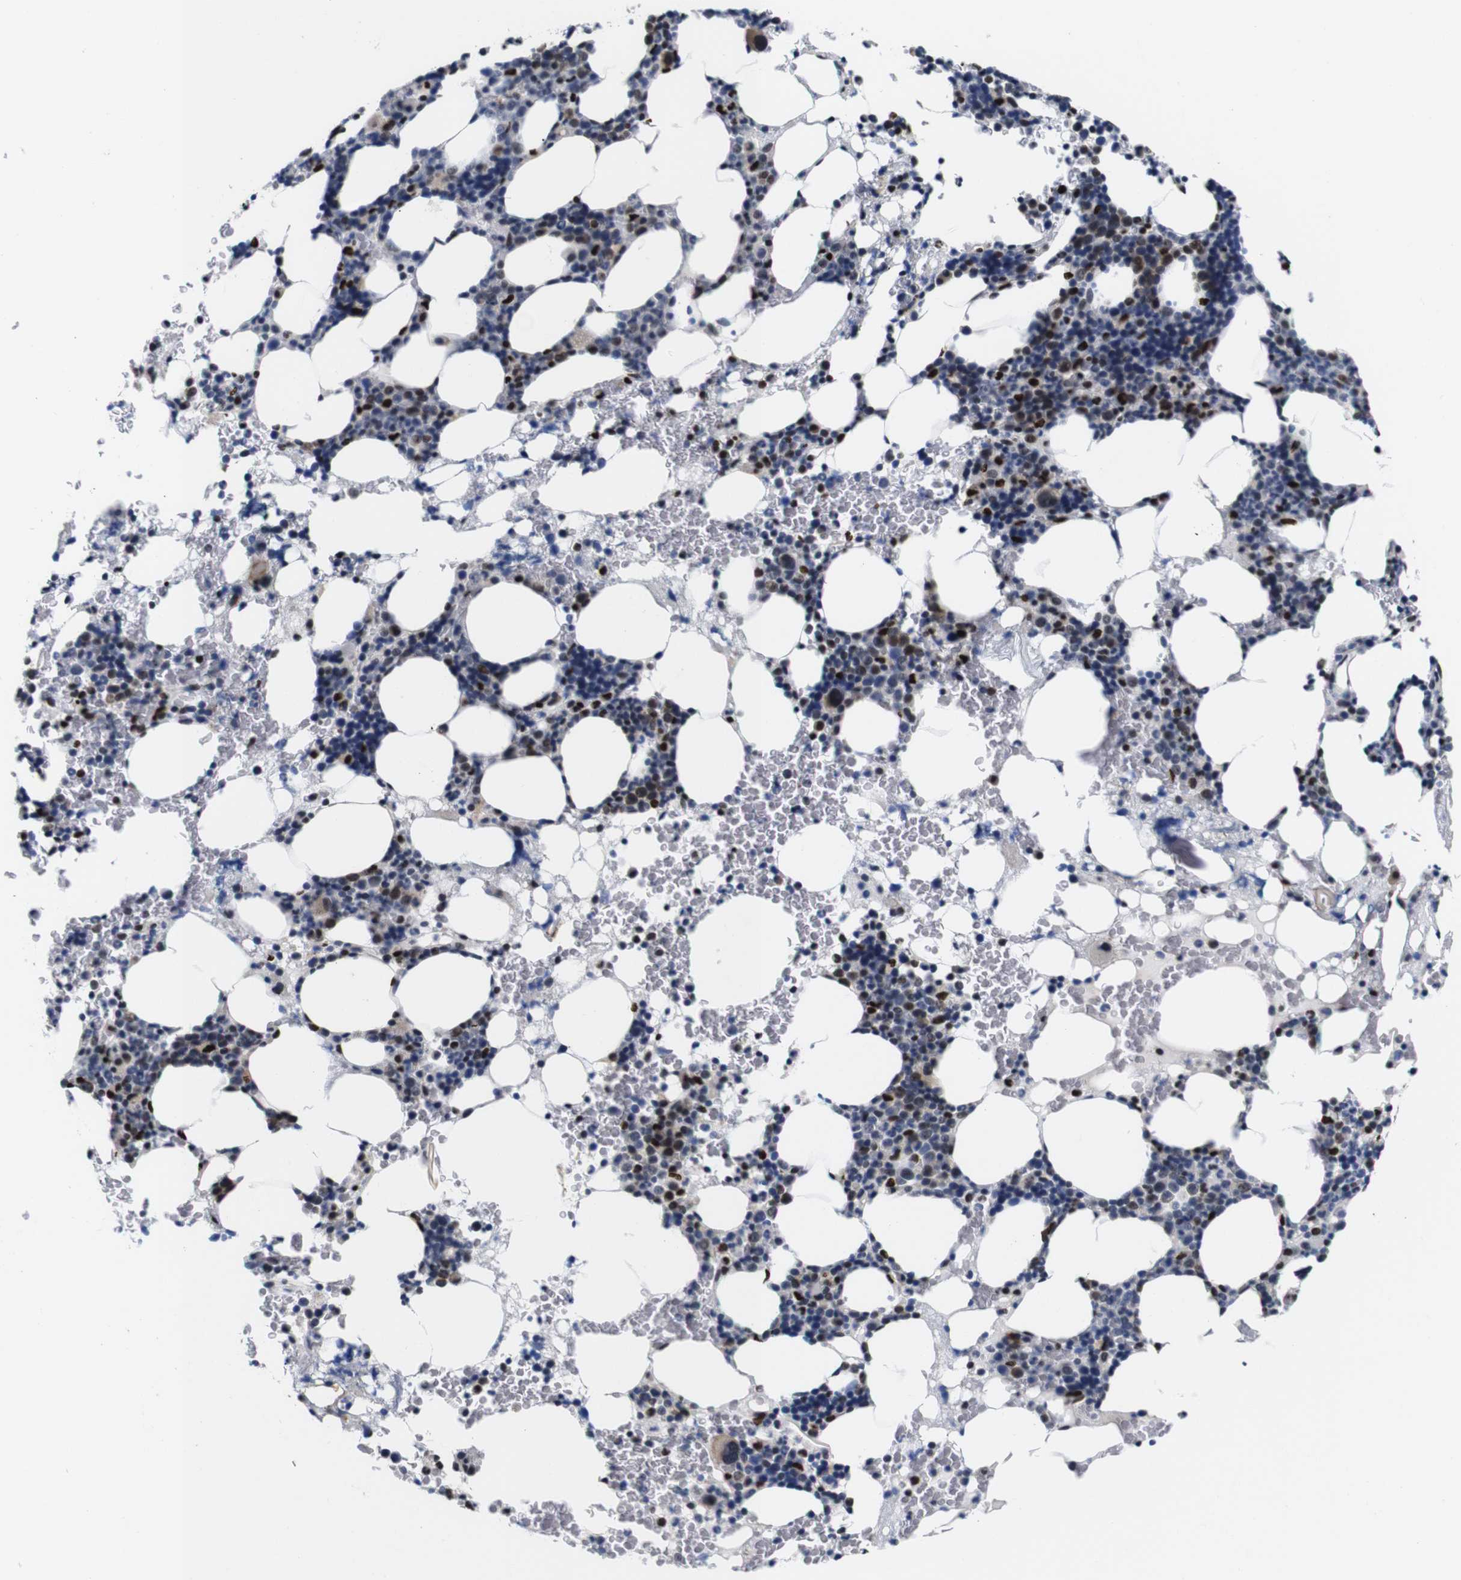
{"staining": {"intensity": "strong", "quantity": "25%-75%", "location": "nuclear"}, "tissue": "bone marrow", "cell_type": "Hematopoietic cells", "image_type": "normal", "snomed": [{"axis": "morphology", "description": "Normal tissue, NOS"}, {"axis": "morphology", "description": "Inflammation, NOS"}, {"axis": "topography", "description": "Bone marrow"}], "caption": "Immunohistochemistry (IHC) (DAB (3,3'-diaminobenzidine)) staining of unremarkable bone marrow reveals strong nuclear protein positivity in about 25%-75% of hematopoietic cells. Nuclei are stained in blue.", "gene": "GATA6", "patient": {"sex": "female", "age": 84}}